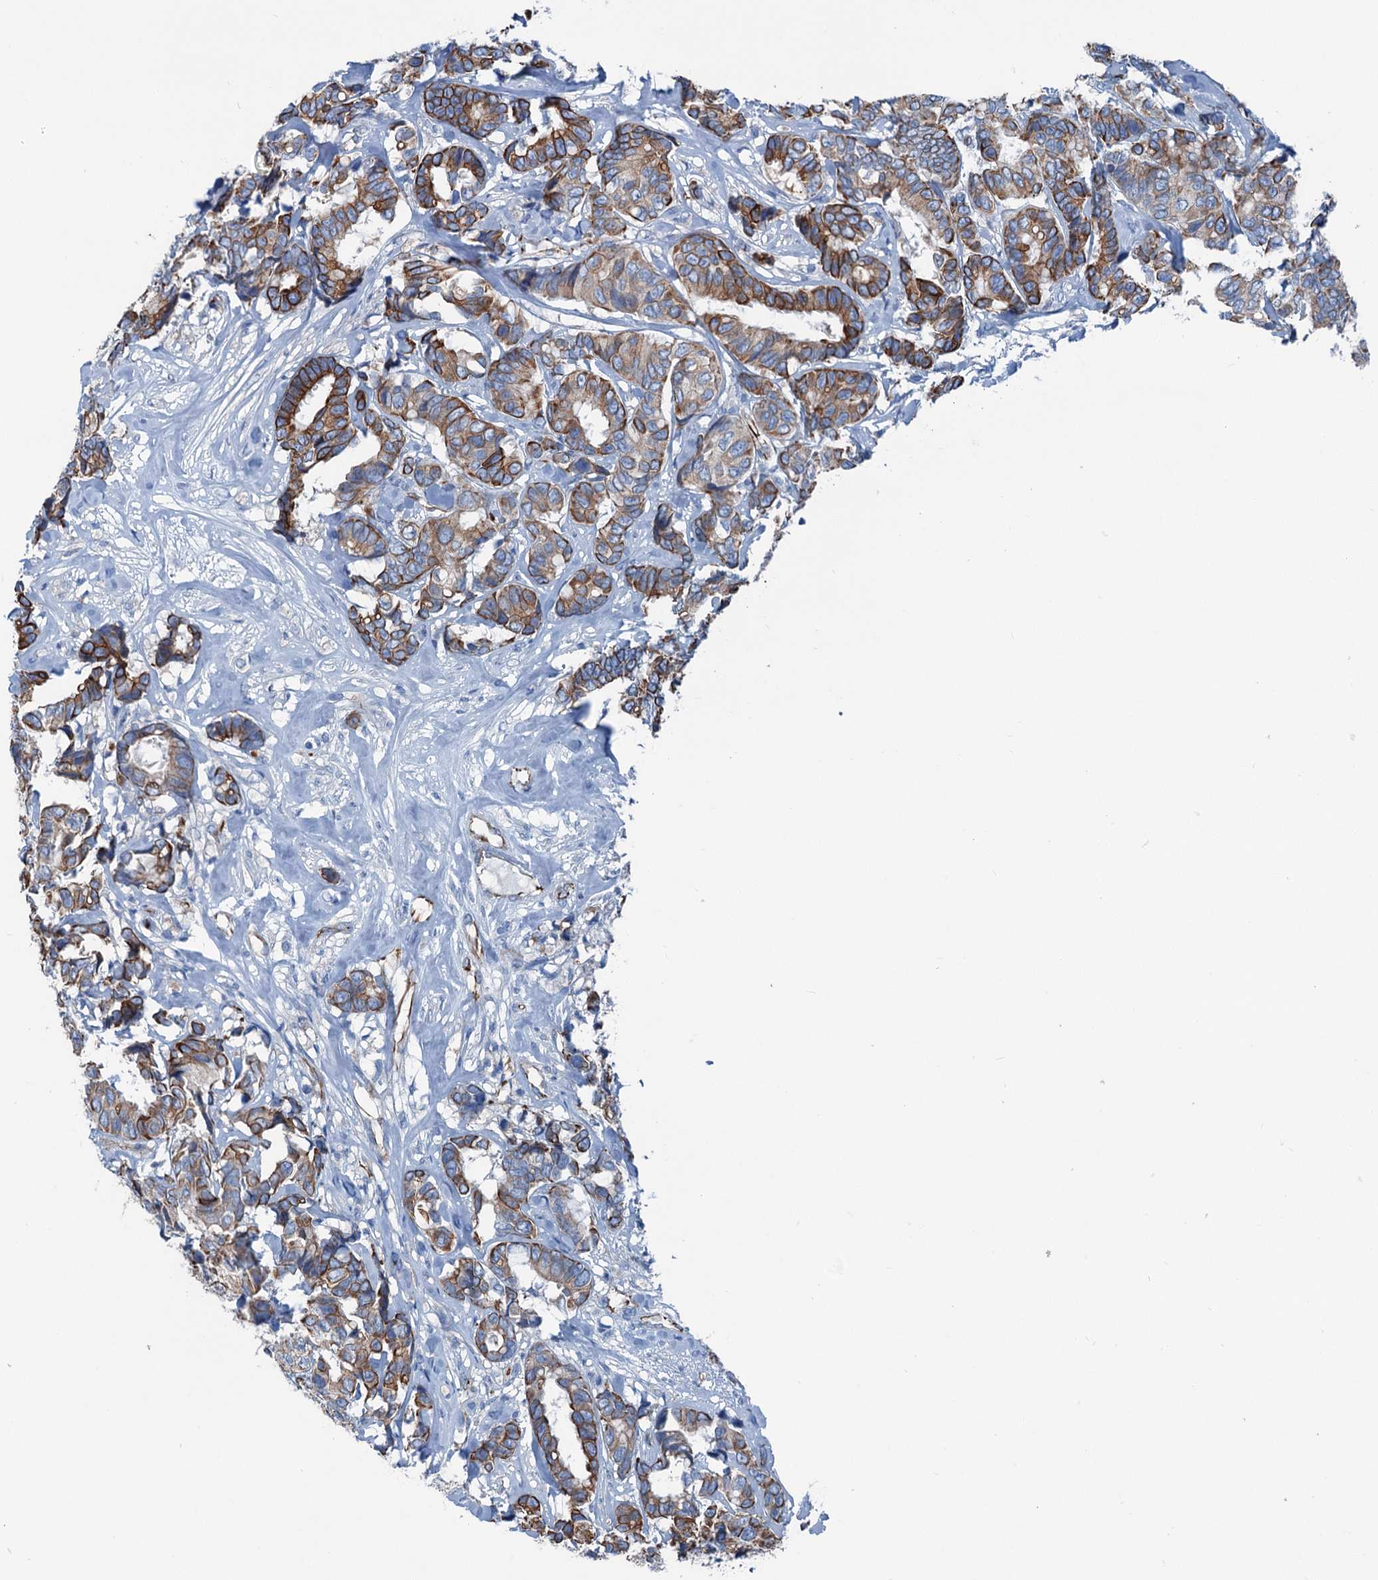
{"staining": {"intensity": "moderate", "quantity": ">75%", "location": "cytoplasmic/membranous"}, "tissue": "breast cancer", "cell_type": "Tumor cells", "image_type": "cancer", "snomed": [{"axis": "morphology", "description": "Duct carcinoma"}, {"axis": "topography", "description": "Breast"}], "caption": "IHC staining of breast invasive ductal carcinoma, which displays medium levels of moderate cytoplasmic/membranous staining in about >75% of tumor cells indicating moderate cytoplasmic/membranous protein staining. The staining was performed using DAB (3,3'-diaminobenzidine) (brown) for protein detection and nuclei were counterstained in hematoxylin (blue).", "gene": "CALCOCO1", "patient": {"sex": "female", "age": 87}}